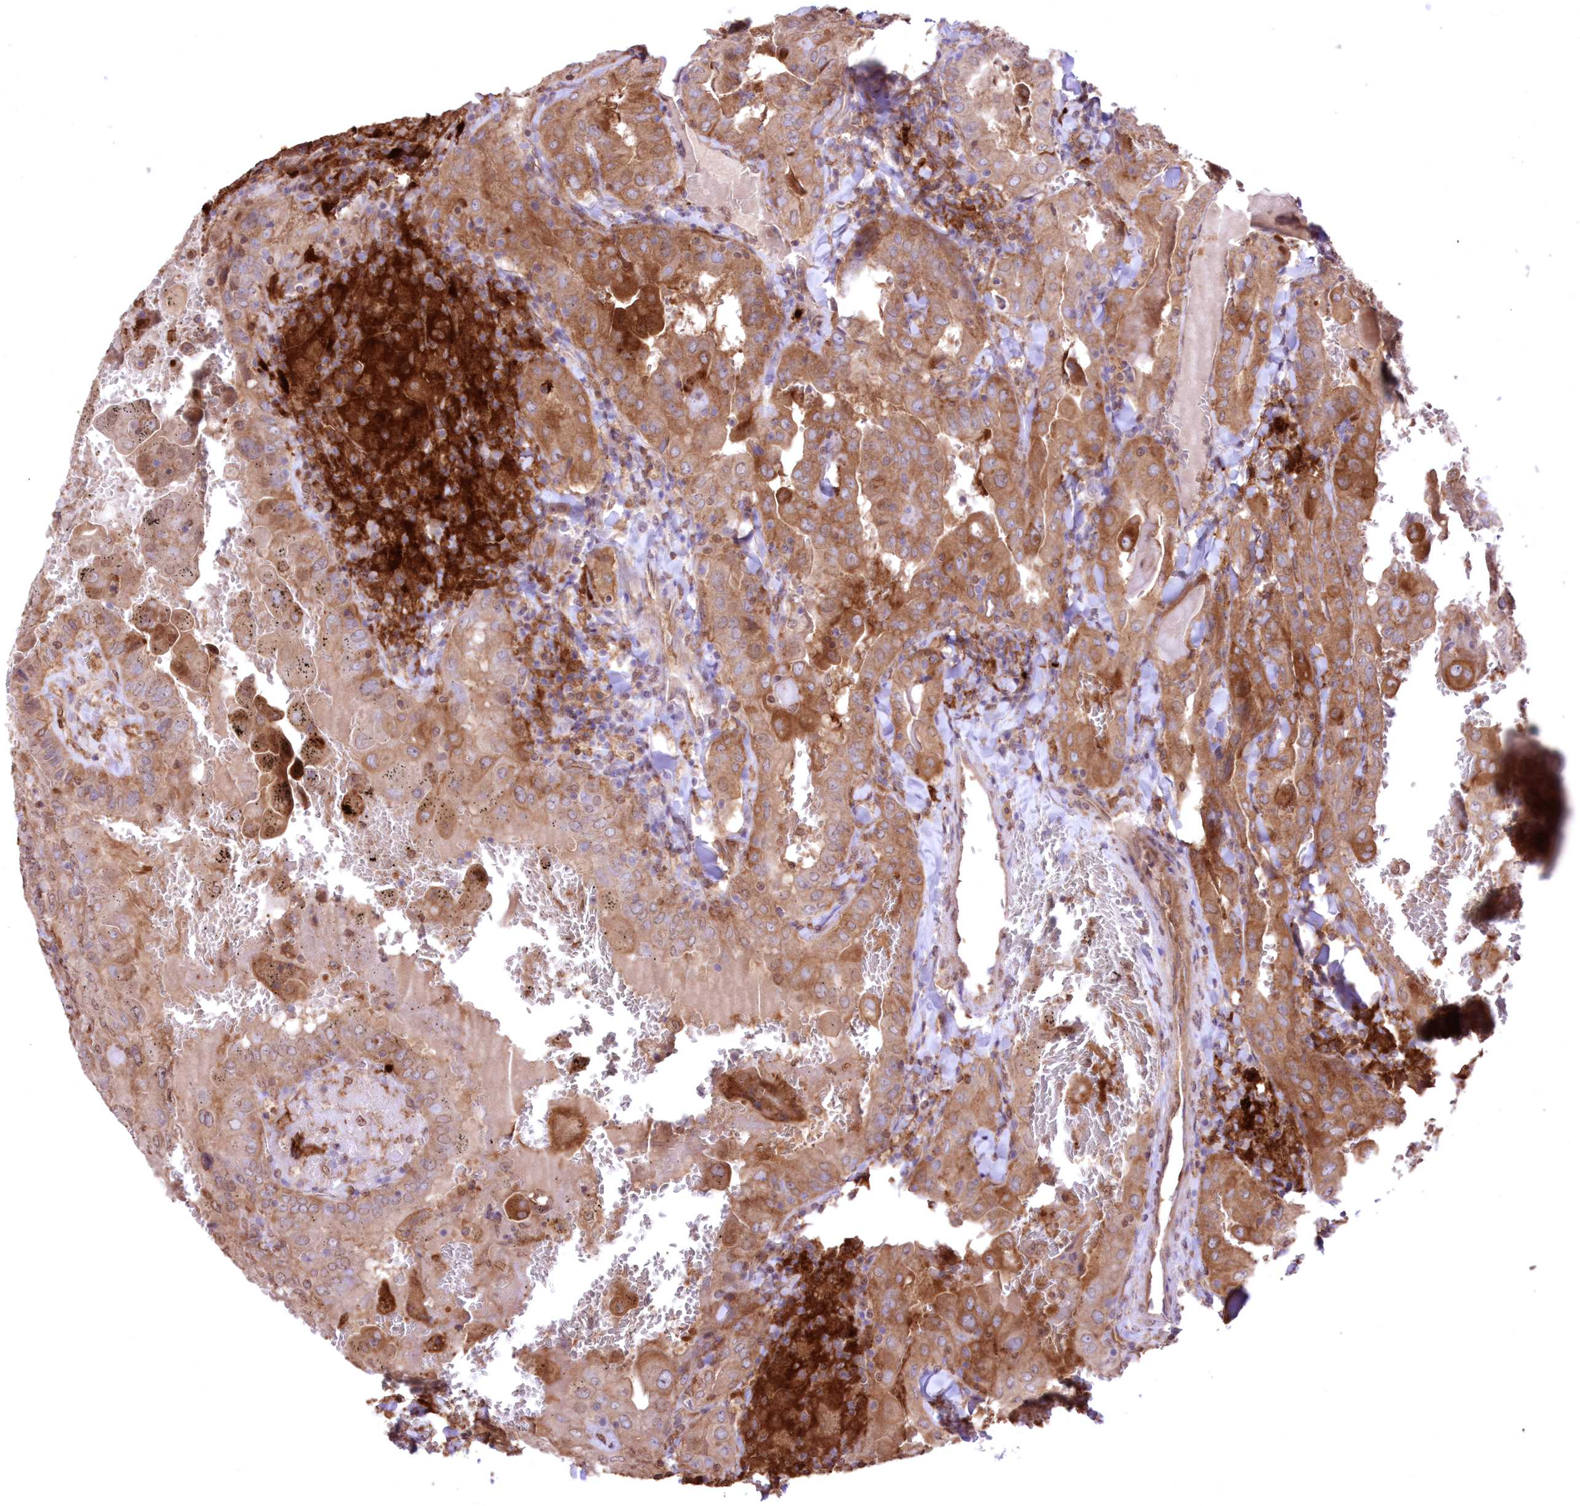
{"staining": {"intensity": "moderate", "quantity": ">75%", "location": "cytoplasmic/membranous"}, "tissue": "thyroid cancer", "cell_type": "Tumor cells", "image_type": "cancer", "snomed": [{"axis": "morphology", "description": "Papillary adenocarcinoma, NOS"}, {"axis": "topography", "description": "Thyroid gland"}], "caption": "Protein expression analysis of thyroid cancer (papillary adenocarcinoma) reveals moderate cytoplasmic/membranous staining in approximately >75% of tumor cells.", "gene": "FCHO2", "patient": {"sex": "female", "age": 72}}